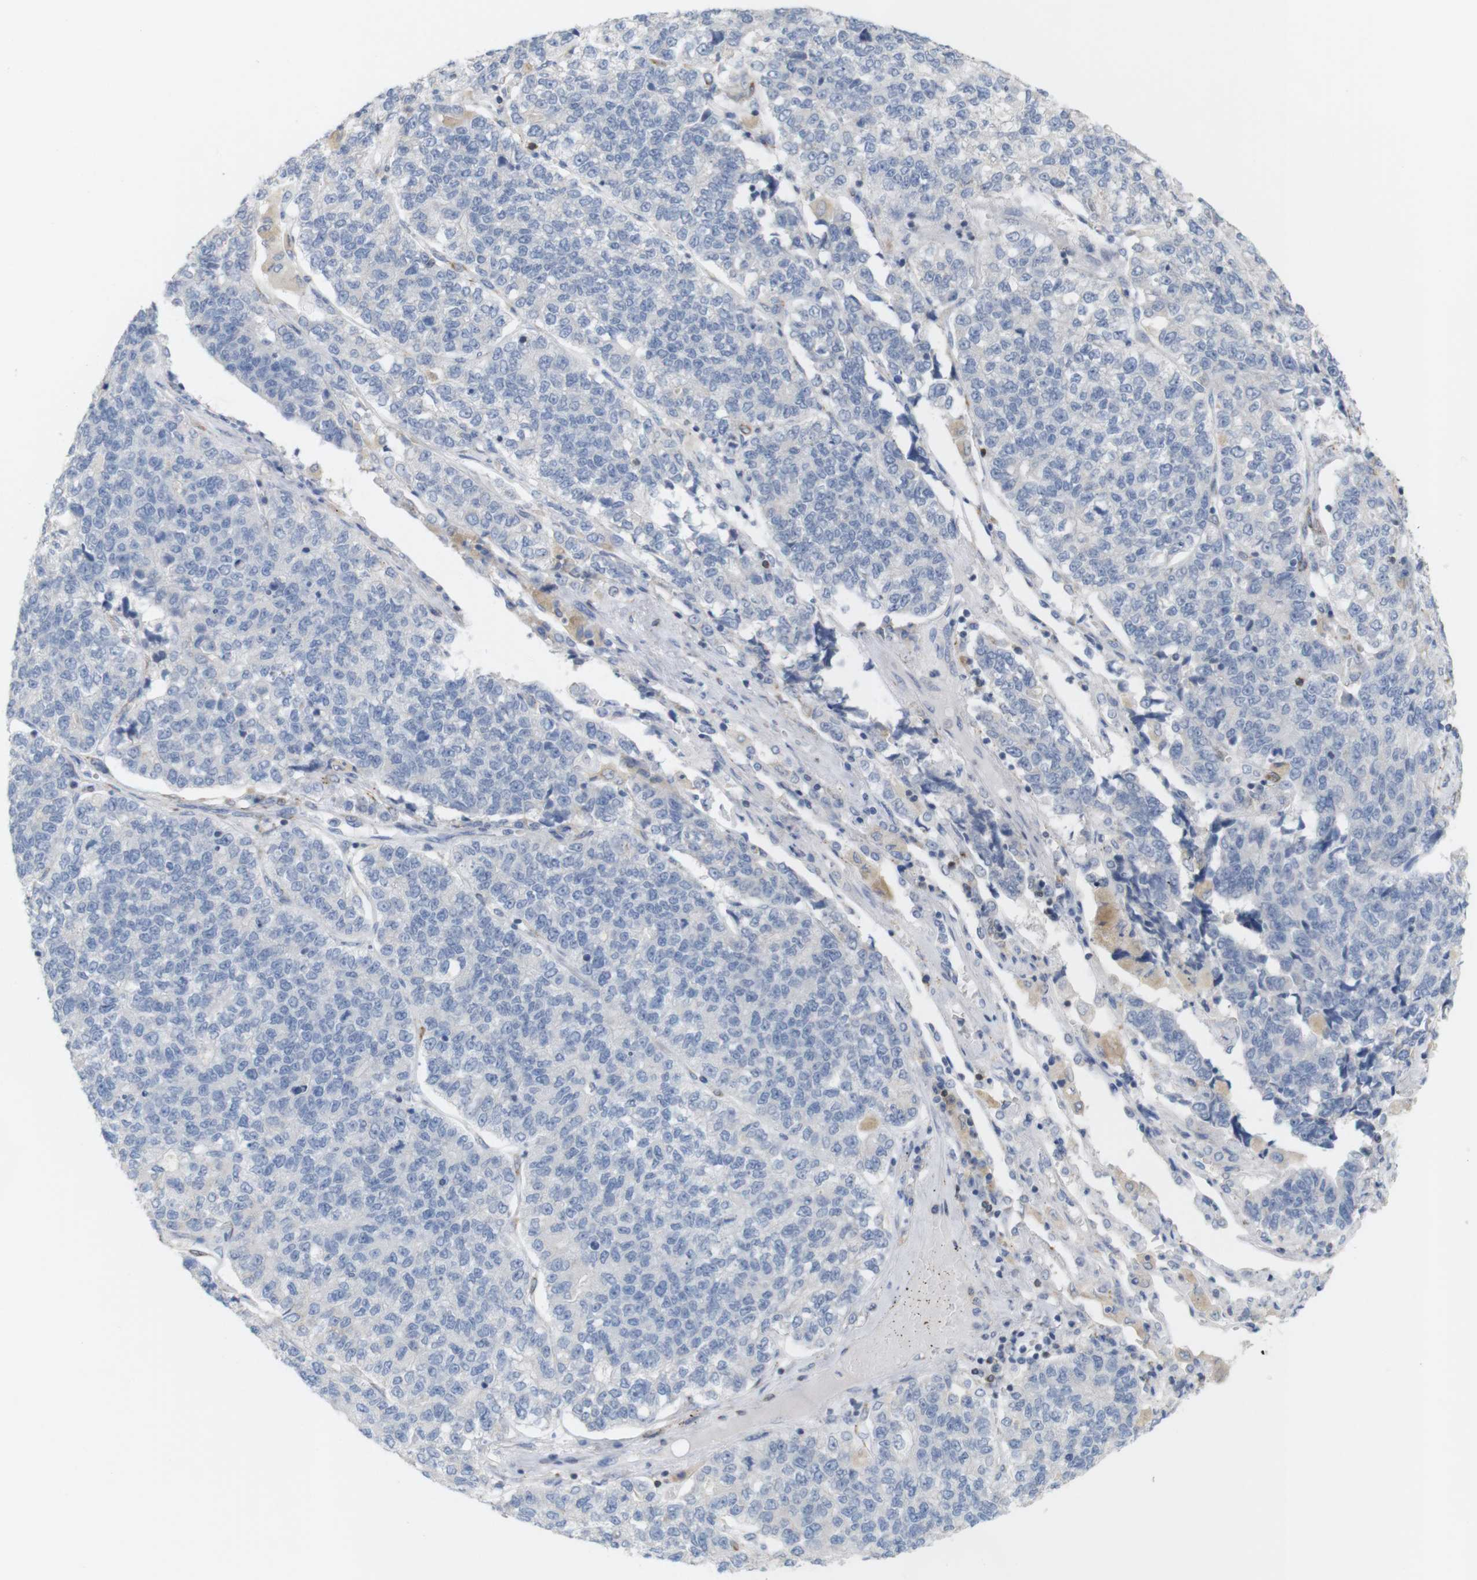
{"staining": {"intensity": "negative", "quantity": "none", "location": "none"}, "tissue": "lung cancer", "cell_type": "Tumor cells", "image_type": "cancer", "snomed": [{"axis": "morphology", "description": "Adenocarcinoma, NOS"}, {"axis": "topography", "description": "Lung"}], "caption": "Immunohistochemistry micrograph of lung adenocarcinoma stained for a protein (brown), which exhibits no staining in tumor cells.", "gene": "ITPR1", "patient": {"sex": "male", "age": 49}}